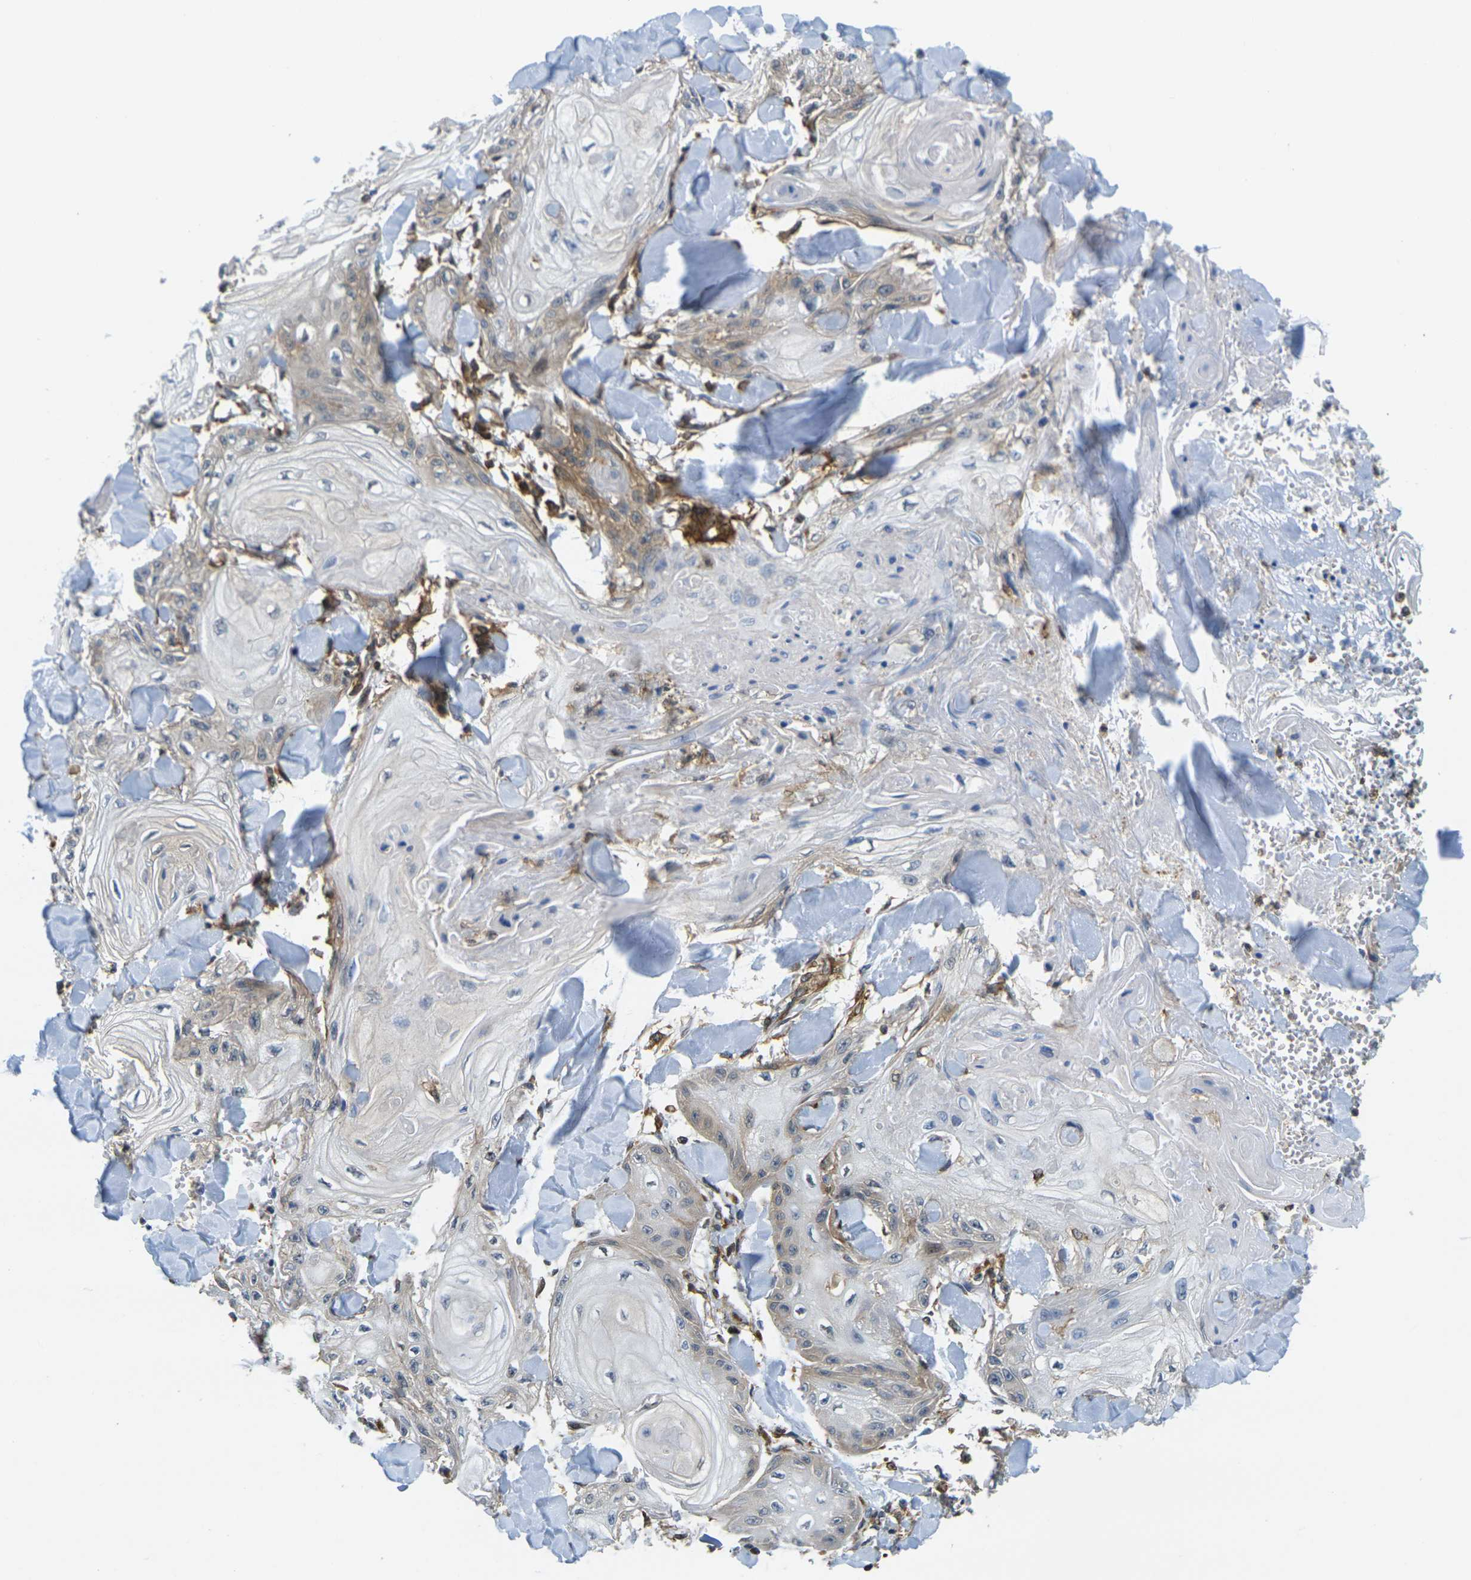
{"staining": {"intensity": "weak", "quantity": "25%-75%", "location": "cytoplasmic/membranous"}, "tissue": "skin cancer", "cell_type": "Tumor cells", "image_type": "cancer", "snomed": [{"axis": "morphology", "description": "Squamous cell carcinoma, NOS"}, {"axis": "topography", "description": "Skin"}], "caption": "Brown immunohistochemical staining in skin cancer (squamous cell carcinoma) shows weak cytoplasmic/membranous expression in approximately 25%-75% of tumor cells. (brown staining indicates protein expression, while blue staining denotes nuclei).", "gene": "LASP1", "patient": {"sex": "male", "age": 74}}